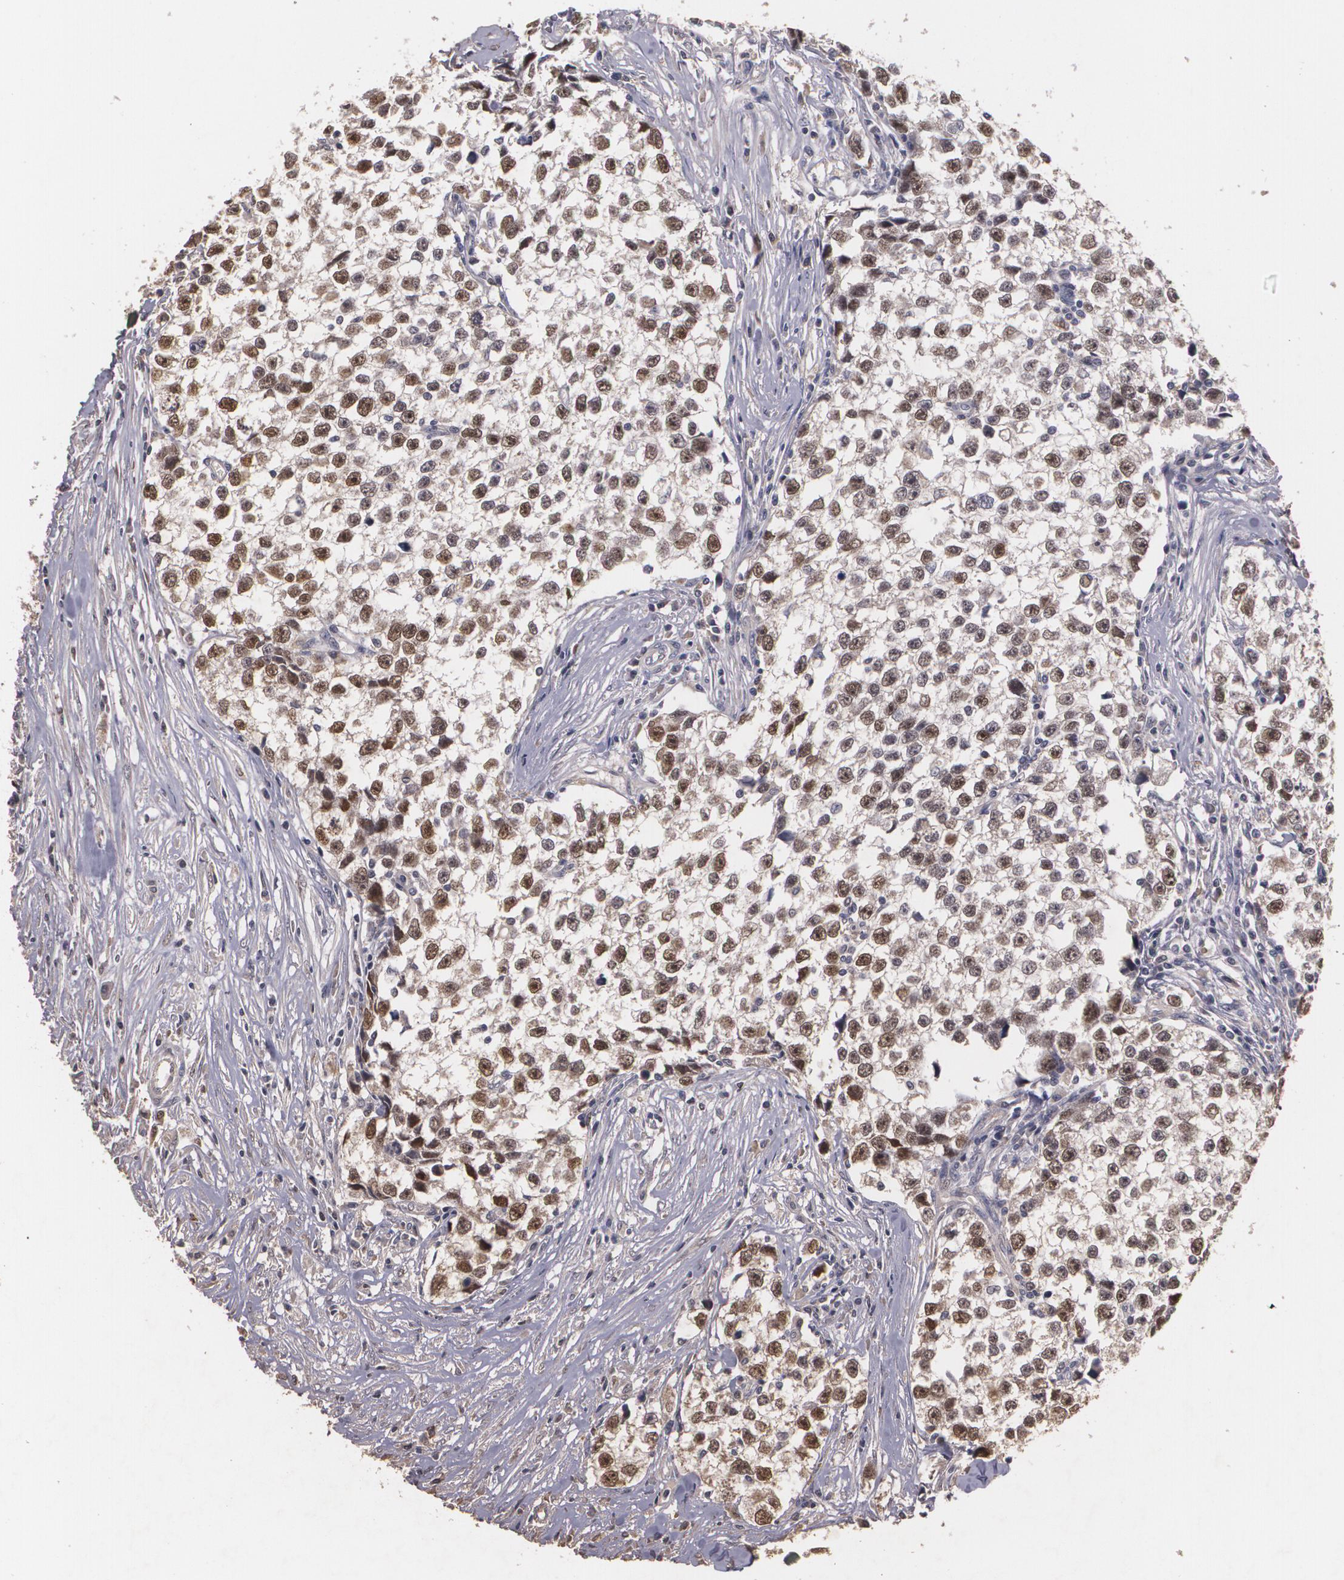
{"staining": {"intensity": "strong", "quantity": ">75%", "location": "nuclear"}, "tissue": "testis cancer", "cell_type": "Tumor cells", "image_type": "cancer", "snomed": [{"axis": "morphology", "description": "Seminoma, NOS"}, {"axis": "morphology", "description": "Carcinoma, Embryonal, NOS"}, {"axis": "topography", "description": "Testis"}], "caption": "This is an image of immunohistochemistry staining of testis cancer (embryonal carcinoma), which shows strong positivity in the nuclear of tumor cells.", "gene": "BRCA1", "patient": {"sex": "male", "age": 30}}